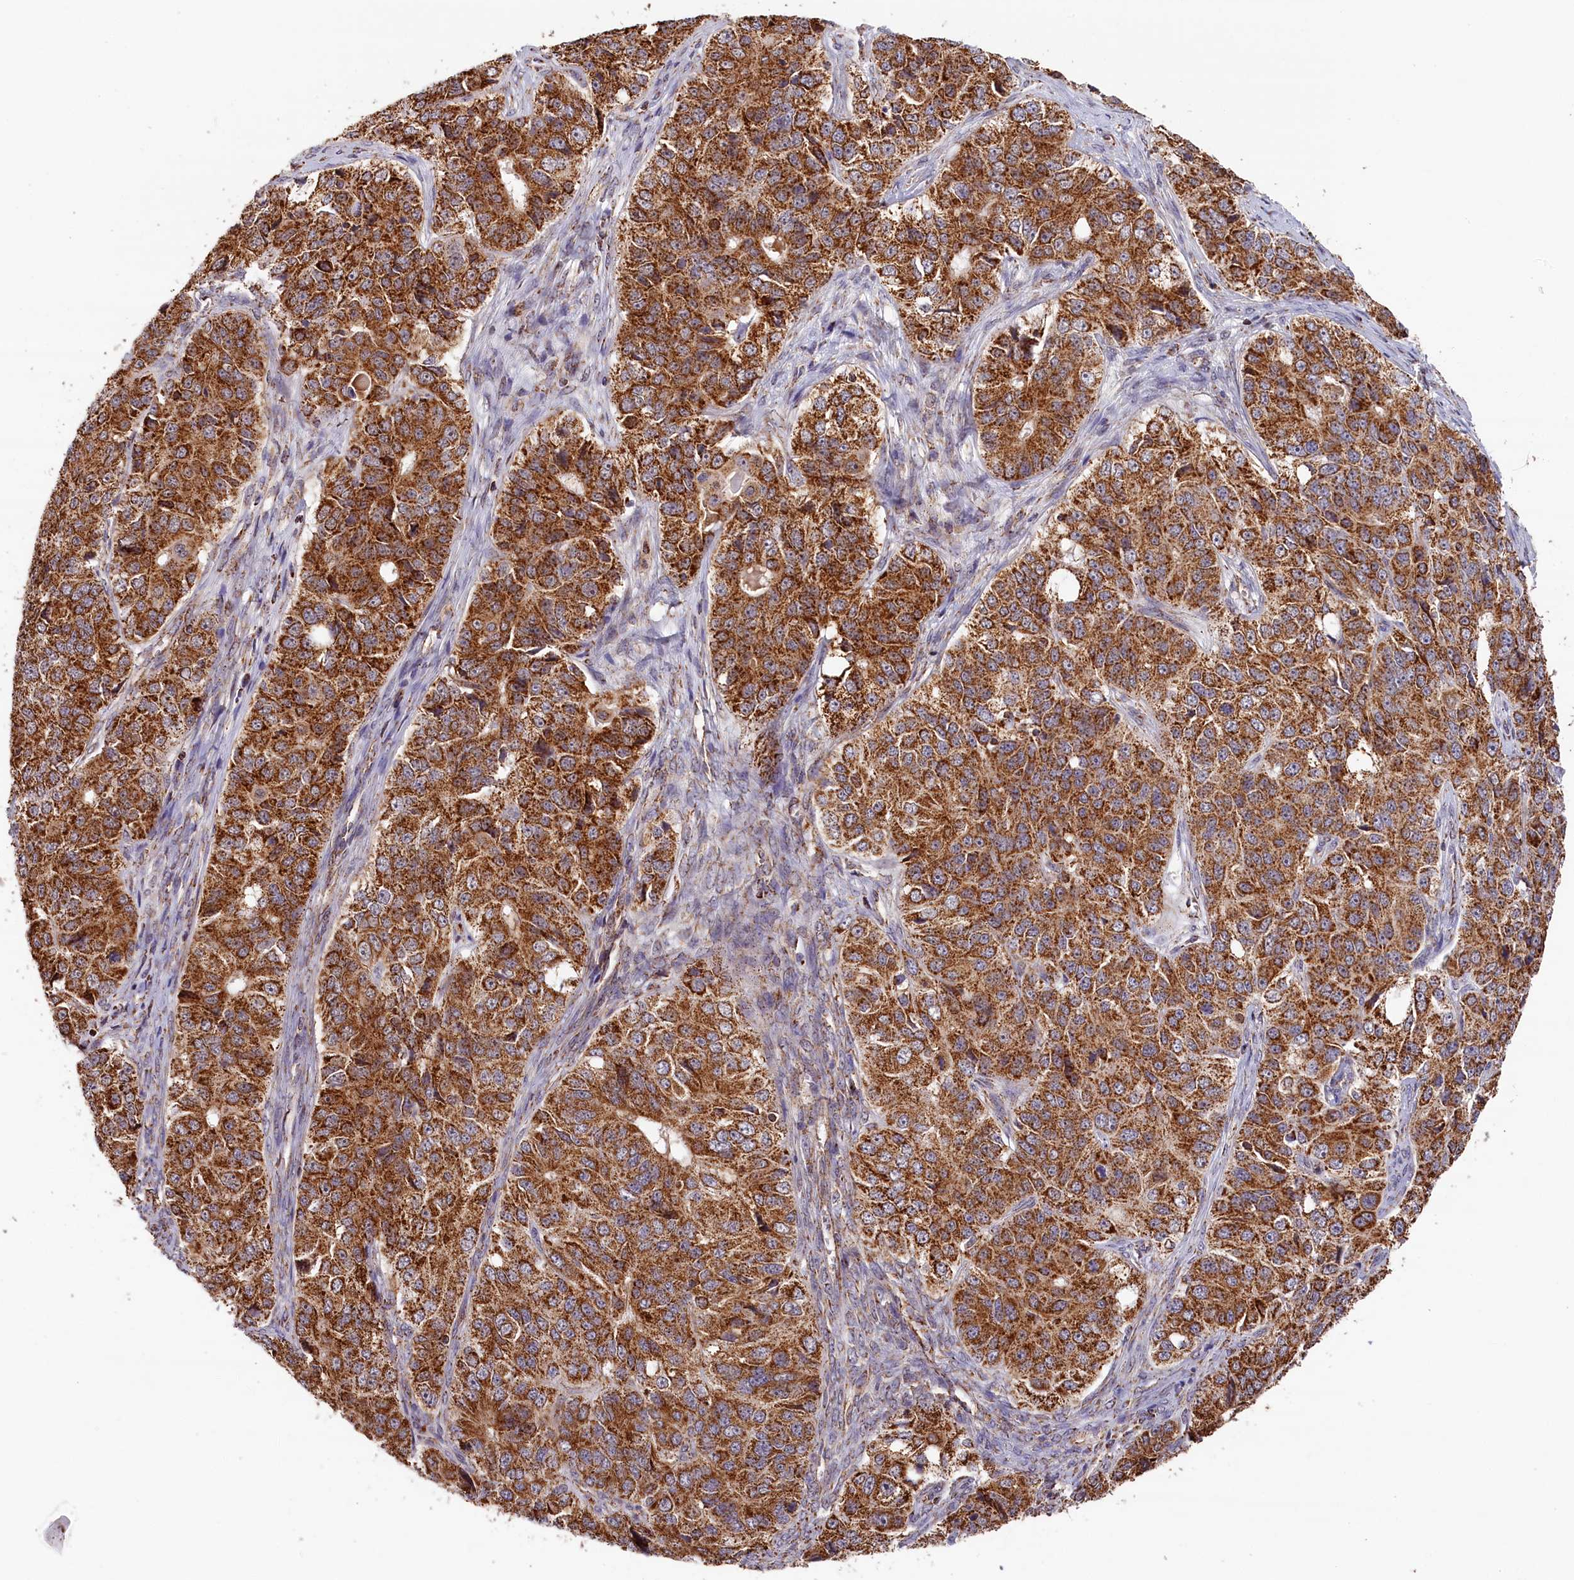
{"staining": {"intensity": "strong", "quantity": ">75%", "location": "cytoplasmic/membranous"}, "tissue": "ovarian cancer", "cell_type": "Tumor cells", "image_type": "cancer", "snomed": [{"axis": "morphology", "description": "Carcinoma, endometroid"}, {"axis": "topography", "description": "Ovary"}], "caption": "A brown stain highlights strong cytoplasmic/membranous positivity of a protein in ovarian endometroid carcinoma tumor cells.", "gene": "MACROD1", "patient": {"sex": "female", "age": 51}}